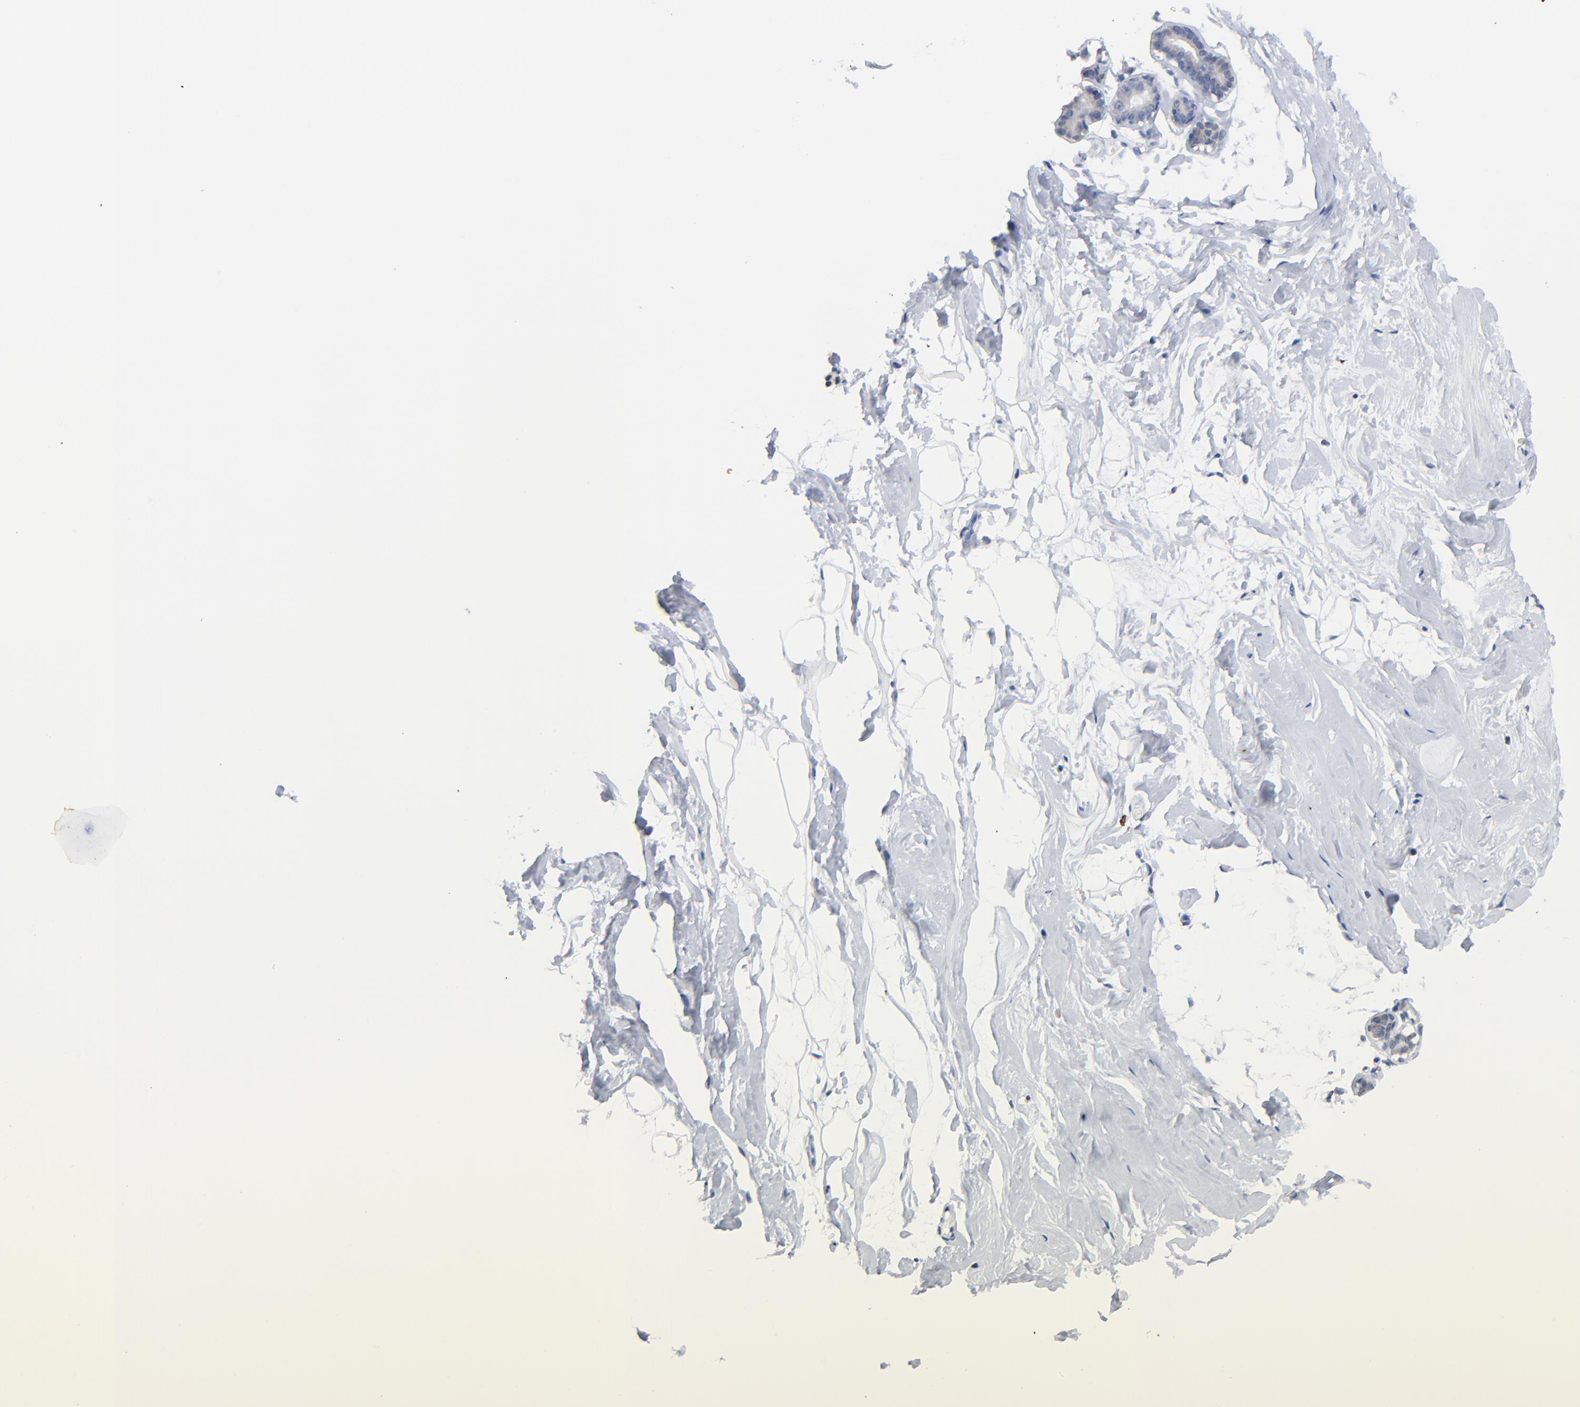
{"staining": {"intensity": "negative", "quantity": "none", "location": "none"}, "tissue": "breast", "cell_type": "Adipocytes", "image_type": "normal", "snomed": [{"axis": "morphology", "description": "Normal tissue, NOS"}, {"axis": "morphology", "description": "Fibrosis, NOS"}, {"axis": "topography", "description": "Breast"}], "caption": "A high-resolution histopathology image shows immunohistochemistry (IHC) staining of unremarkable breast, which displays no significant positivity in adipocytes.", "gene": "AADAC", "patient": {"sex": "female", "age": 39}}